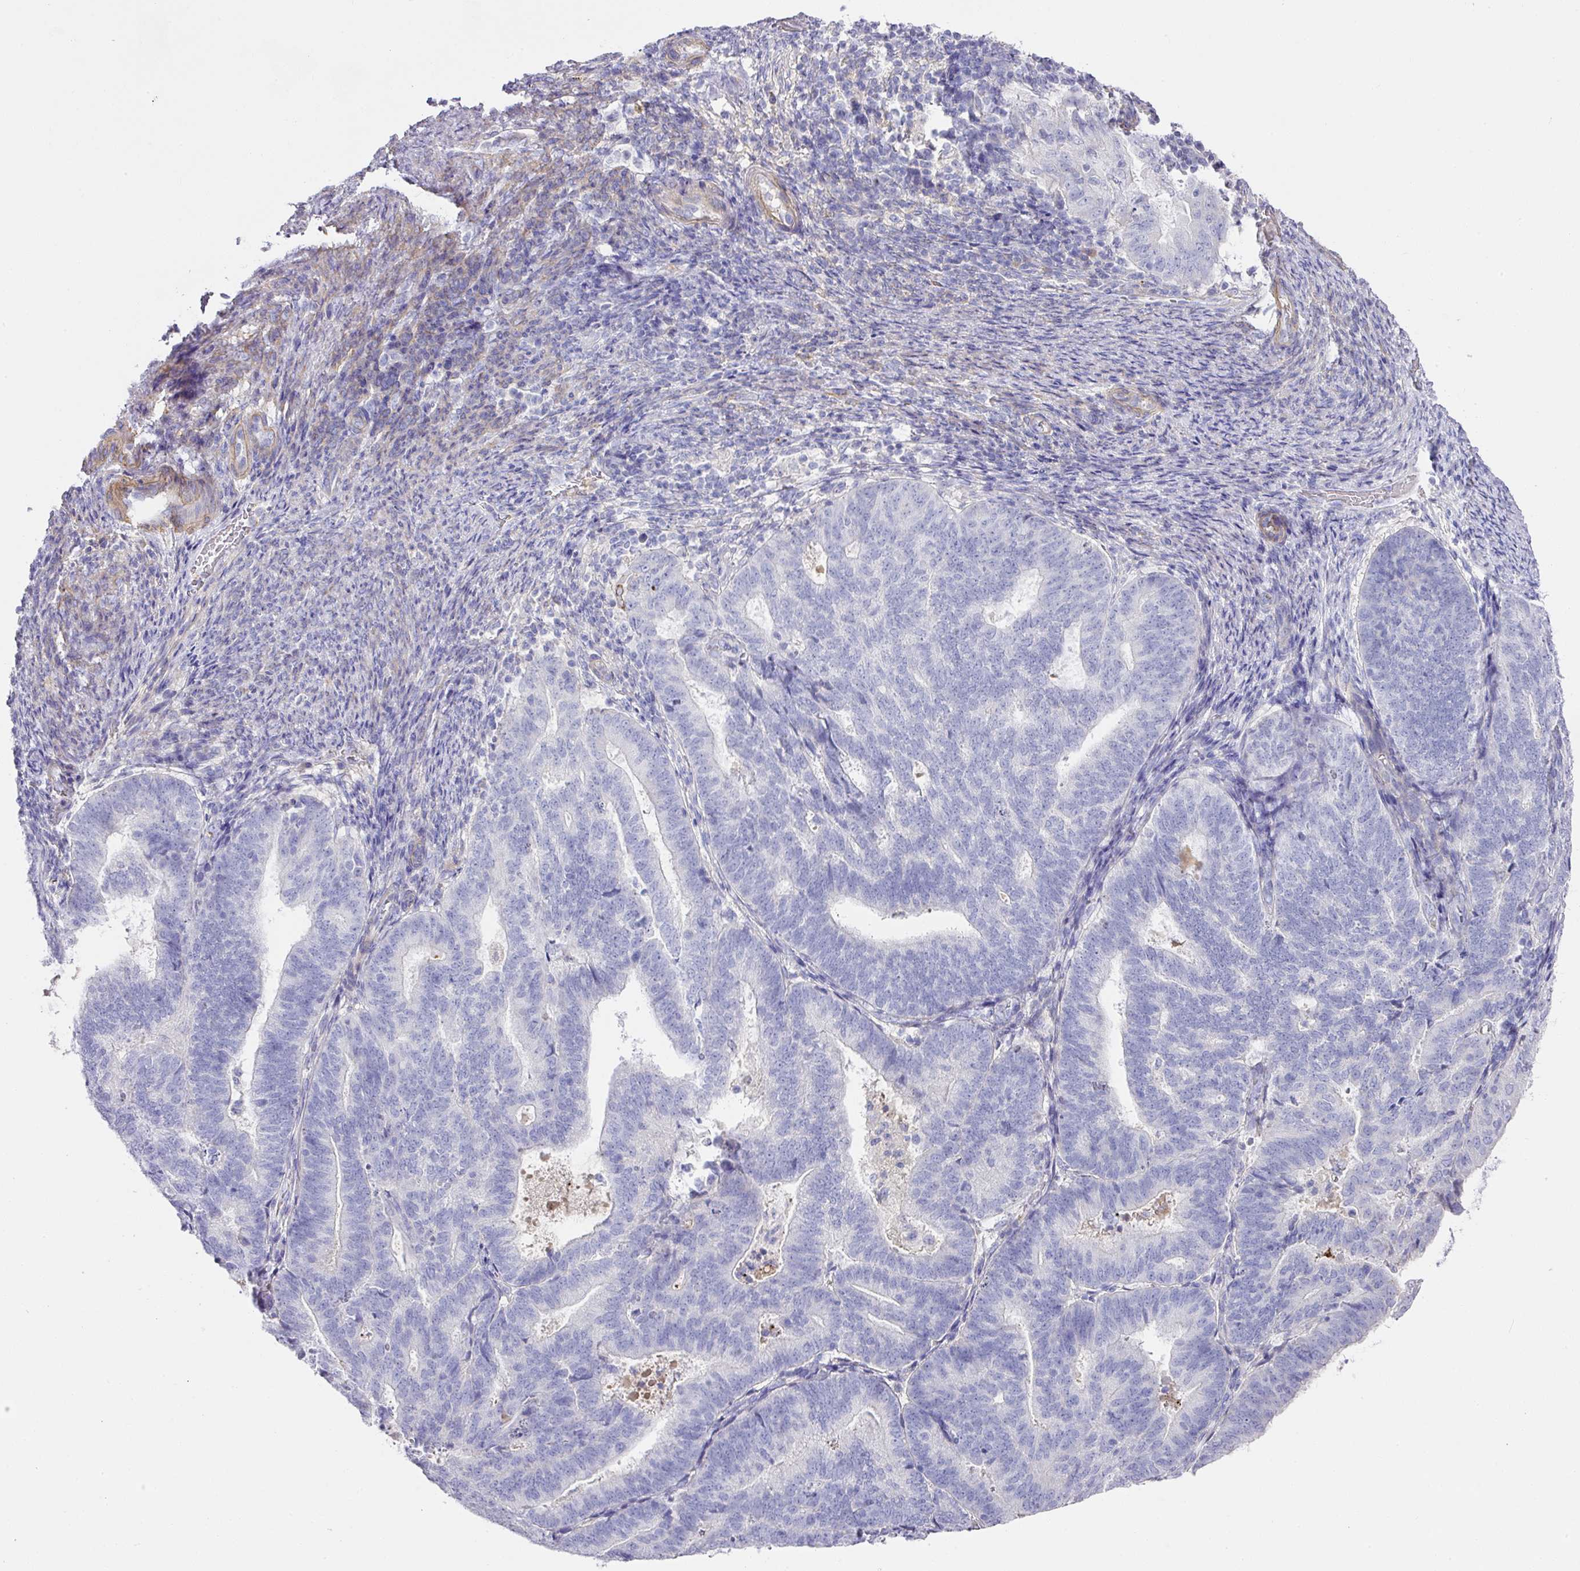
{"staining": {"intensity": "negative", "quantity": "none", "location": "none"}, "tissue": "endometrial cancer", "cell_type": "Tumor cells", "image_type": "cancer", "snomed": [{"axis": "morphology", "description": "Adenocarcinoma, NOS"}, {"axis": "topography", "description": "Endometrium"}], "caption": "DAB immunohistochemical staining of human endometrial cancer (adenocarcinoma) shows no significant positivity in tumor cells.", "gene": "TARM1", "patient": {"sex": "female", "age": 70}}